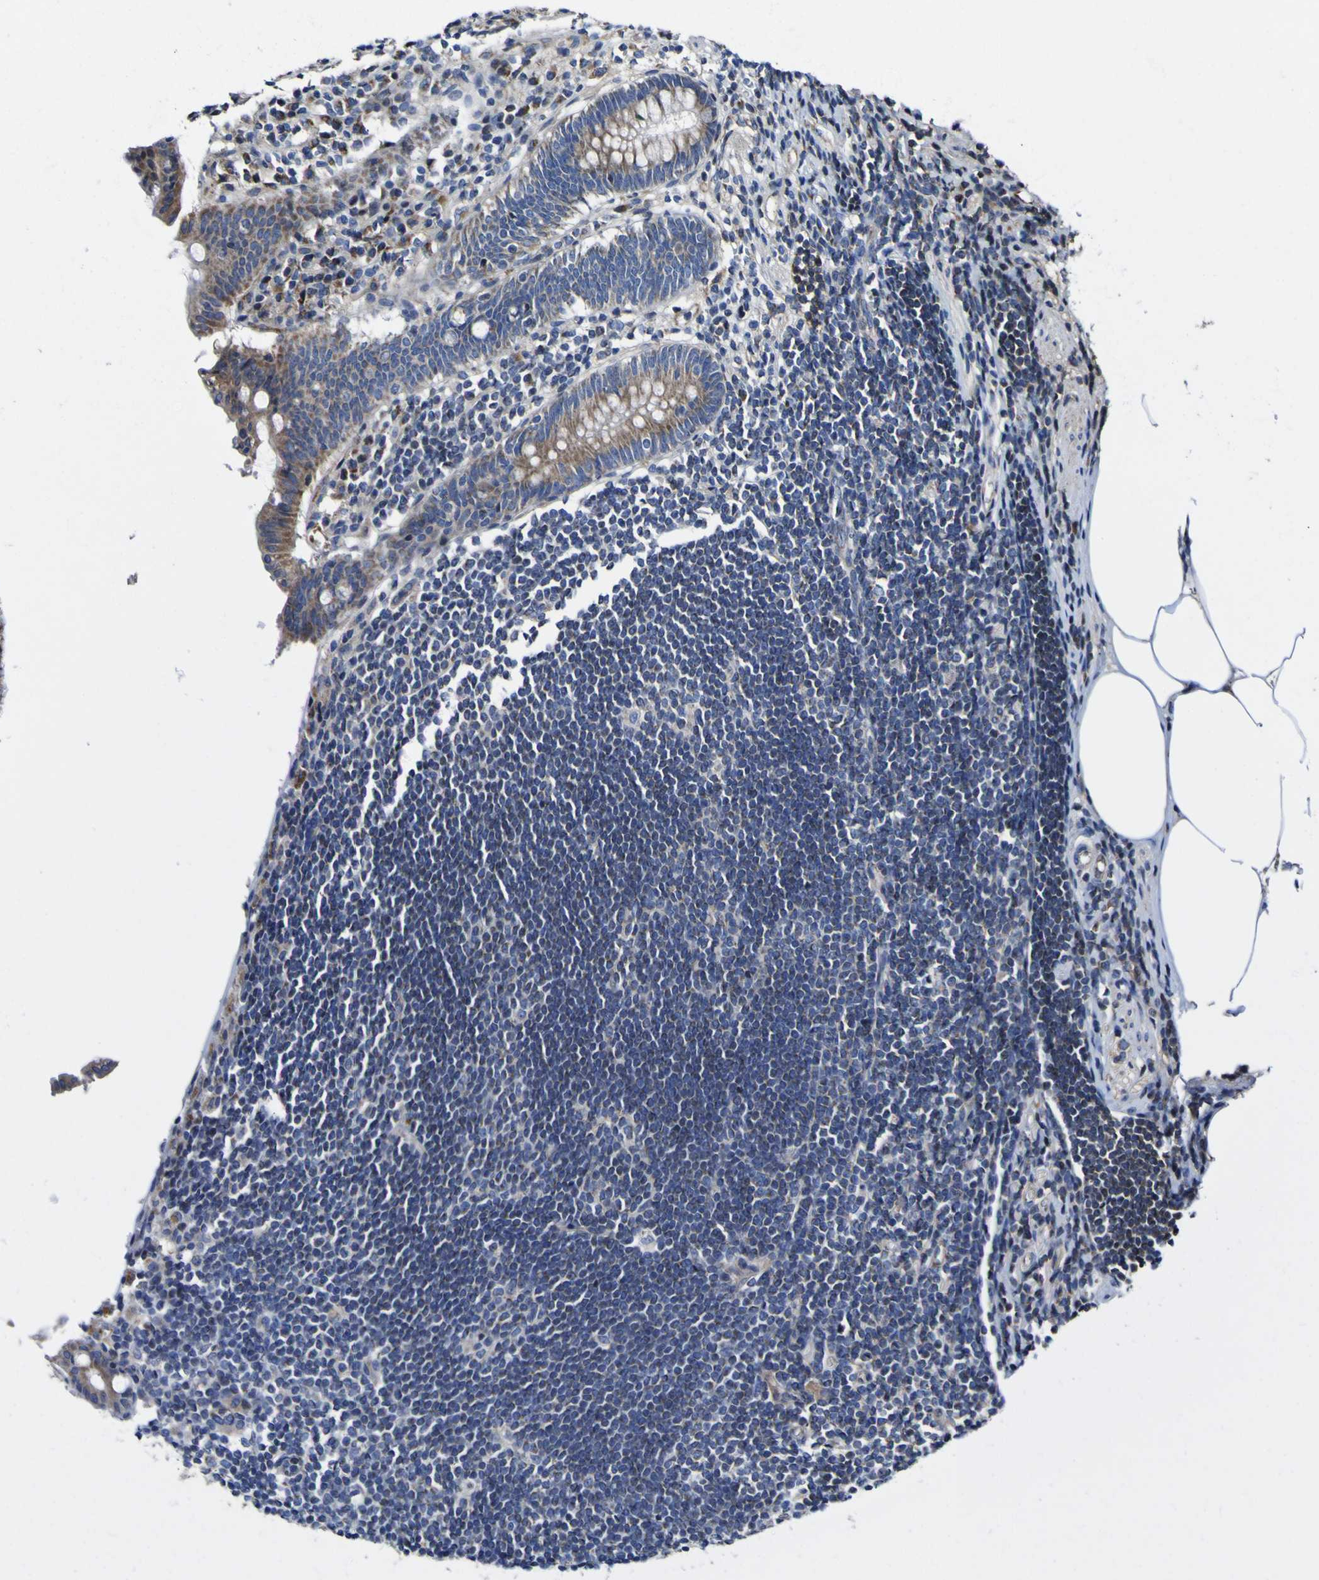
{"staining": {"intensity": "moderate", "quantity": ">75%", "location": "cytoplasmic/membranous"}, "tissue": "appendix", "cell_type": "Glandular cells", "image_type": "normal", "snomed": [{"axis": "morphology", "description": "Normal tissue, NOS"}, {"axis": "topography", "description": "Appendix"}], "caption": "DAB (3,3'-diaminobenzidine) immunohistochemical staining of unremarkable appendix displays moderate cytoplasmic/membranous protein staining in about >75% of glandular cells.", "gene": "CCDC90B", "patient": {"sex": "female", "age": 50}}